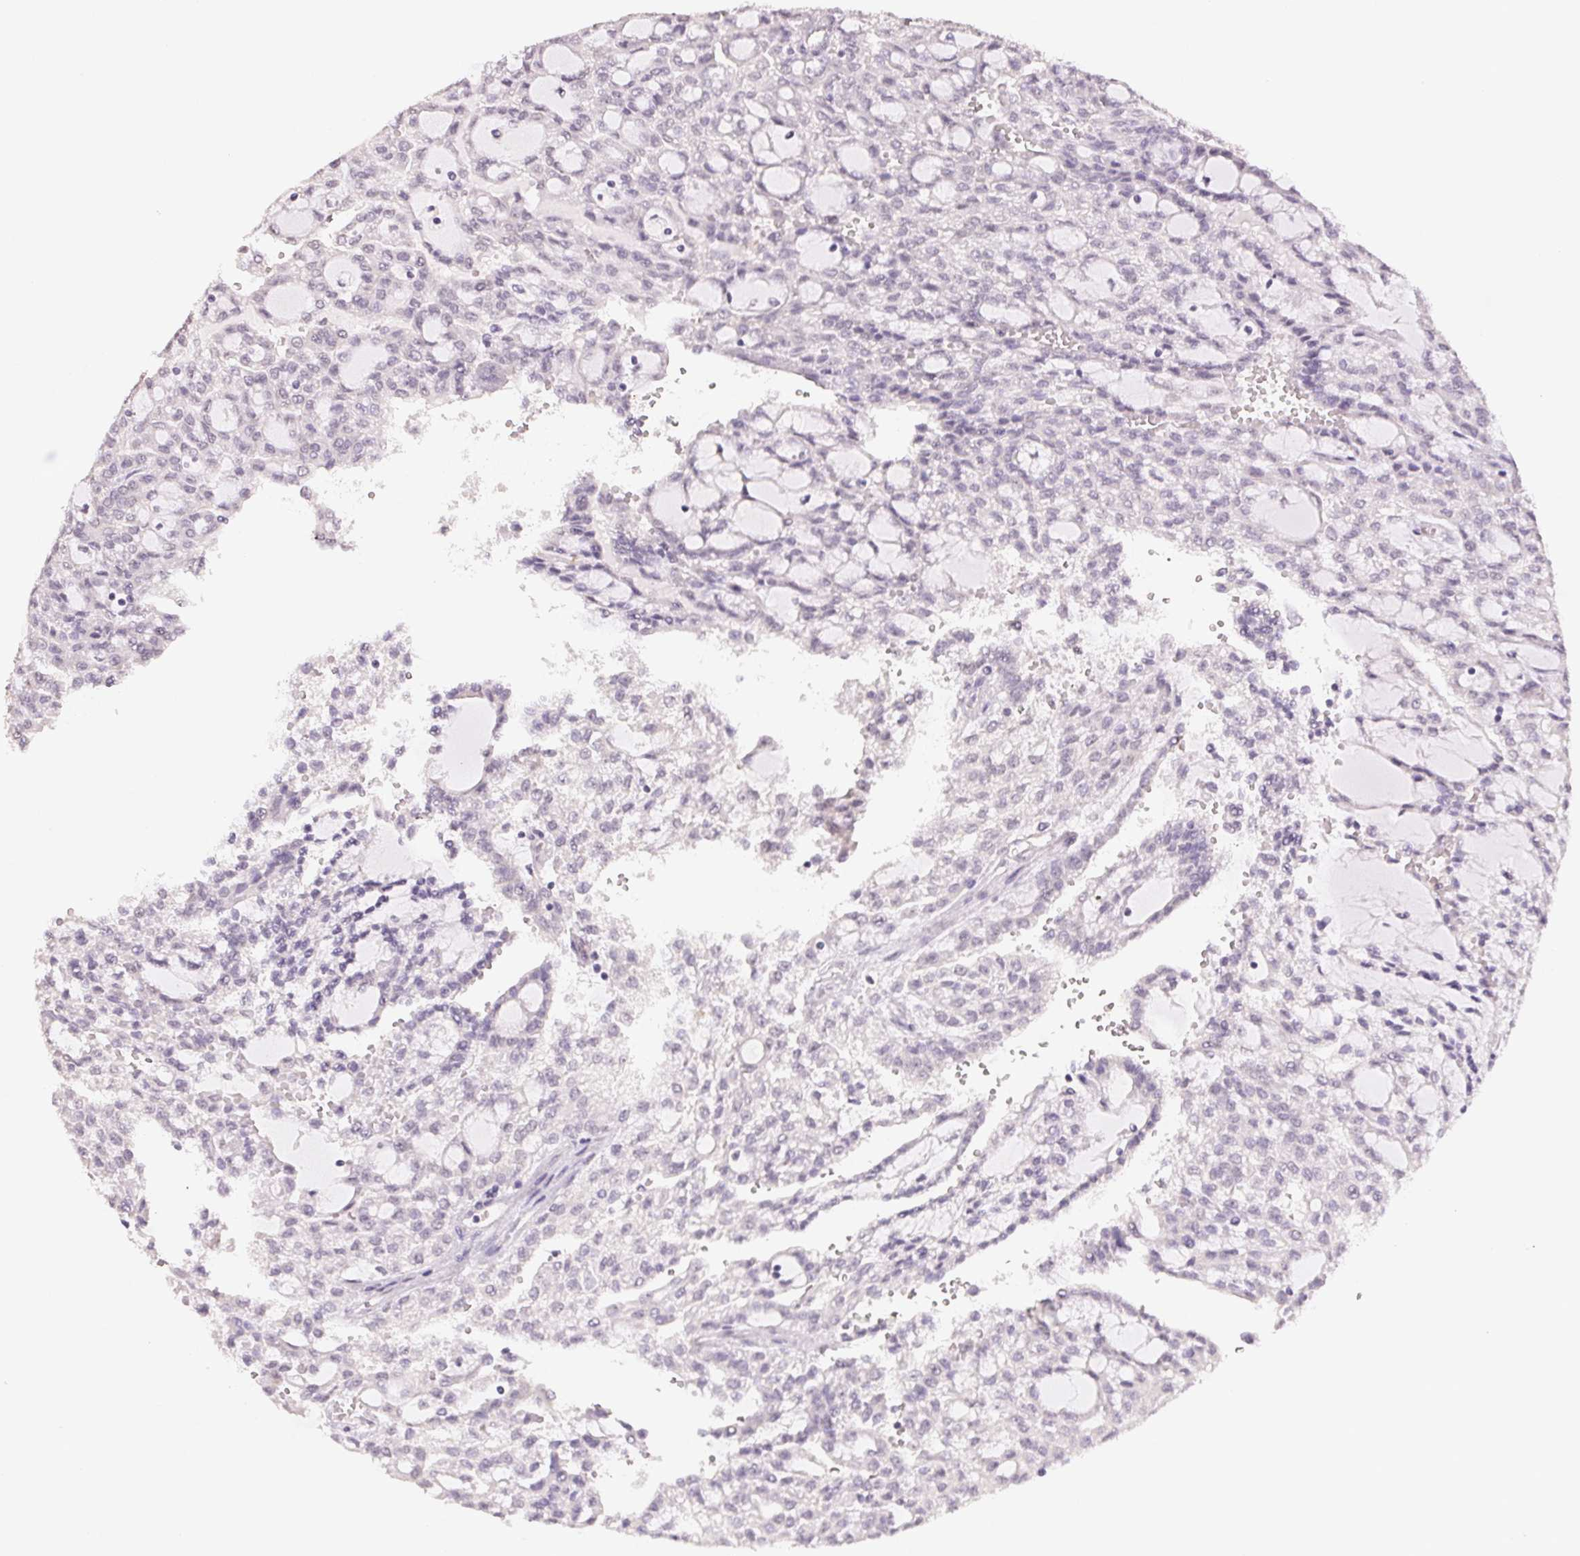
{"staining": {"intensity": "negative", "quantity": "none", "location": "none"}, "tissue": "renal cancer", "cell_type": "Tumor cells", "image_type": "cancer", "snomed": [{"axis": "morphology", "description": "Adenocarcinoma, NOS"}, {"axis": "topography", "description": "Kidney"}], "caption": "Protein analysis of renal cancer demonstrates no significant positivity in tumor cells.", "gene": "POLR3G", "patient": {"sex": "male", "age": 63}}